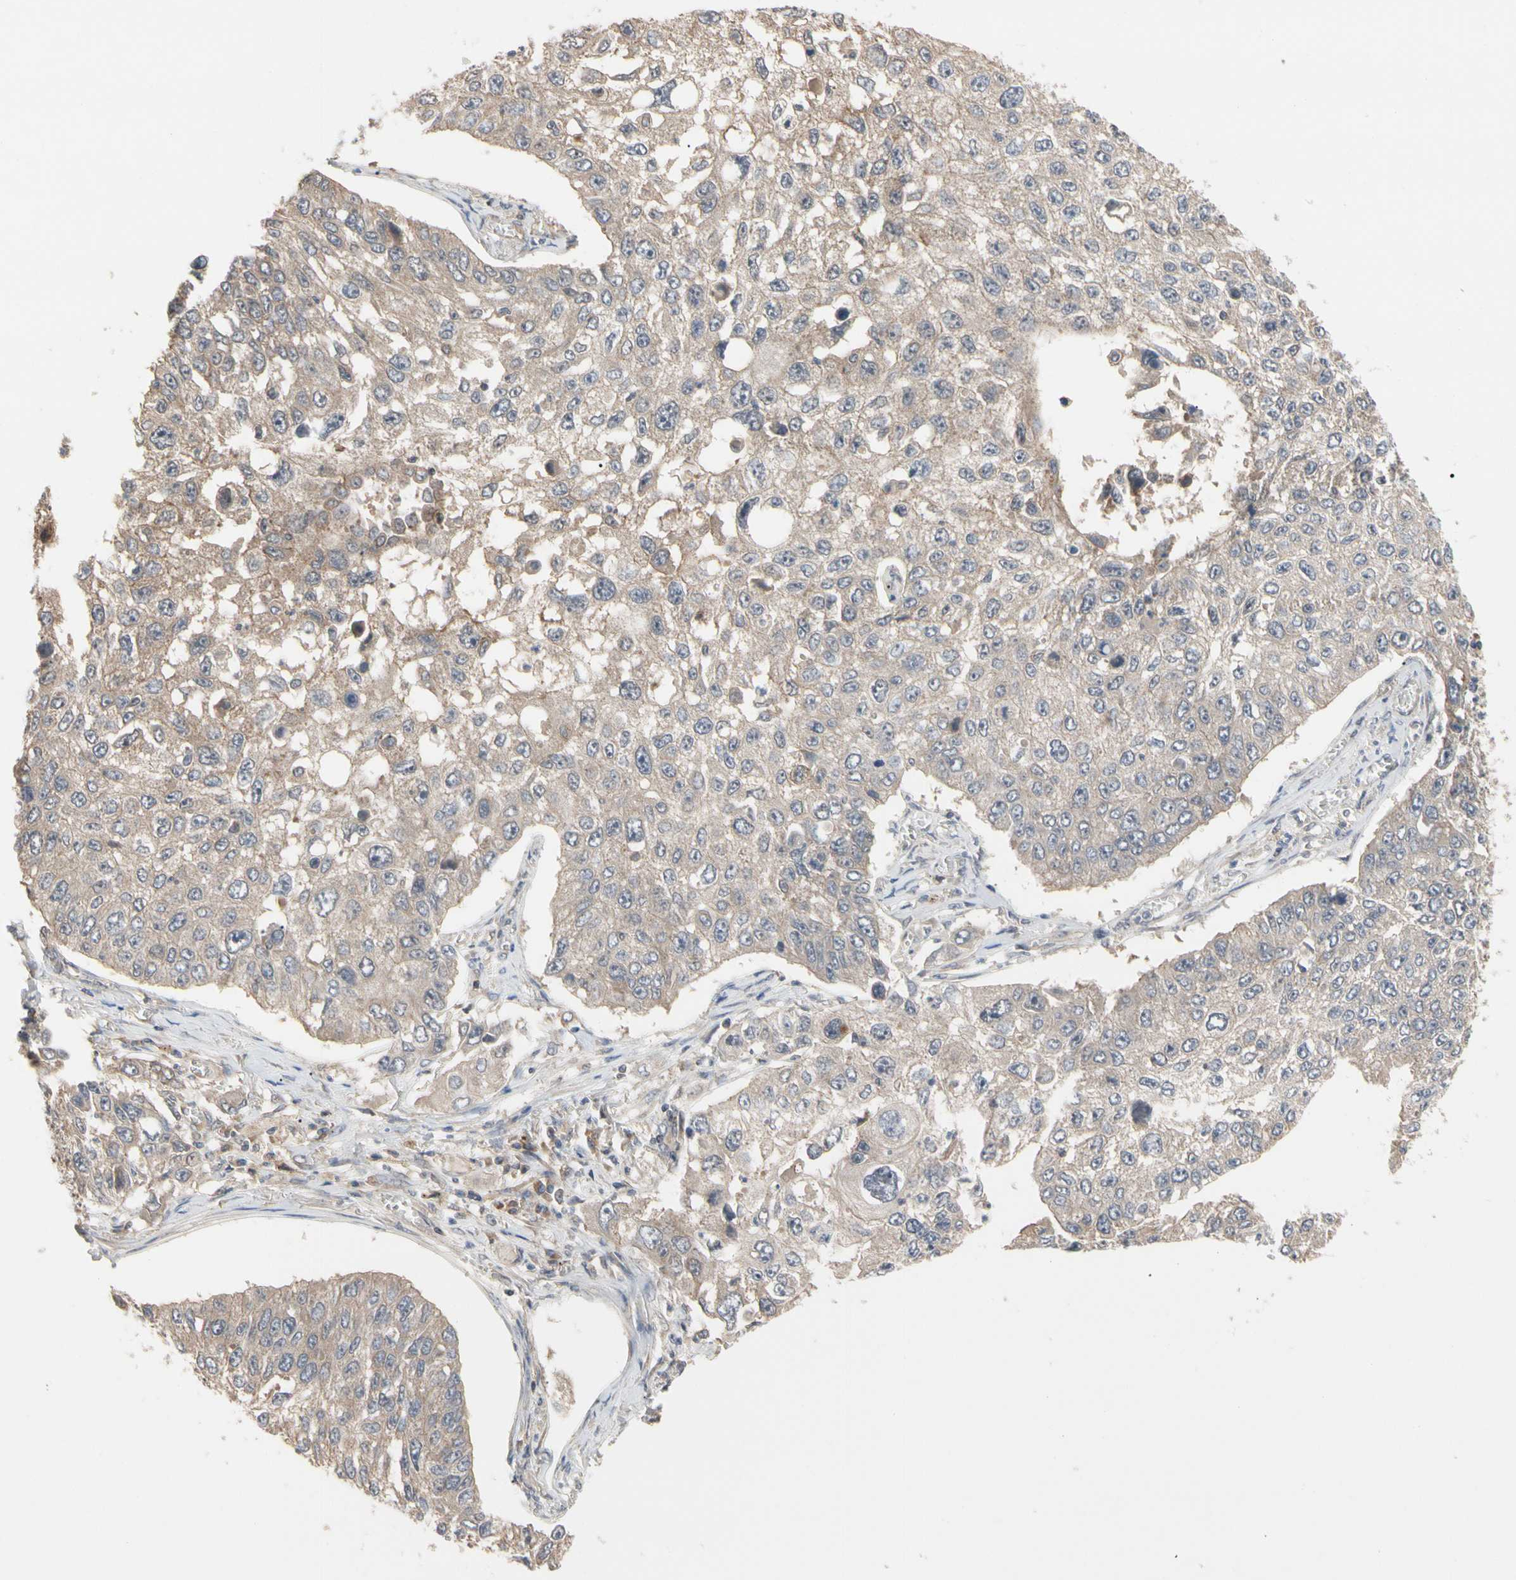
{"staining": {"intensity": "moderate", "quantity": ">75%", "location": "cytoplasmic/membranous"}, "tissue": "lung cancer", "cell_type": "Tumor cells", "image_type": "cancer", "snomed": [{"axis": "morphology", "description": "Squamous cell carcinoma, NOS"}, {"axis": "topography", "description": "Lung"}], "caption": "An image of squamous cell carcinoma (lung) stained for a protein exhibits moderate cytoplasmic/membranous brown staining in tumor cells.", "gene": "DPP8", "patient": {"sex": "male", "age": 71}}